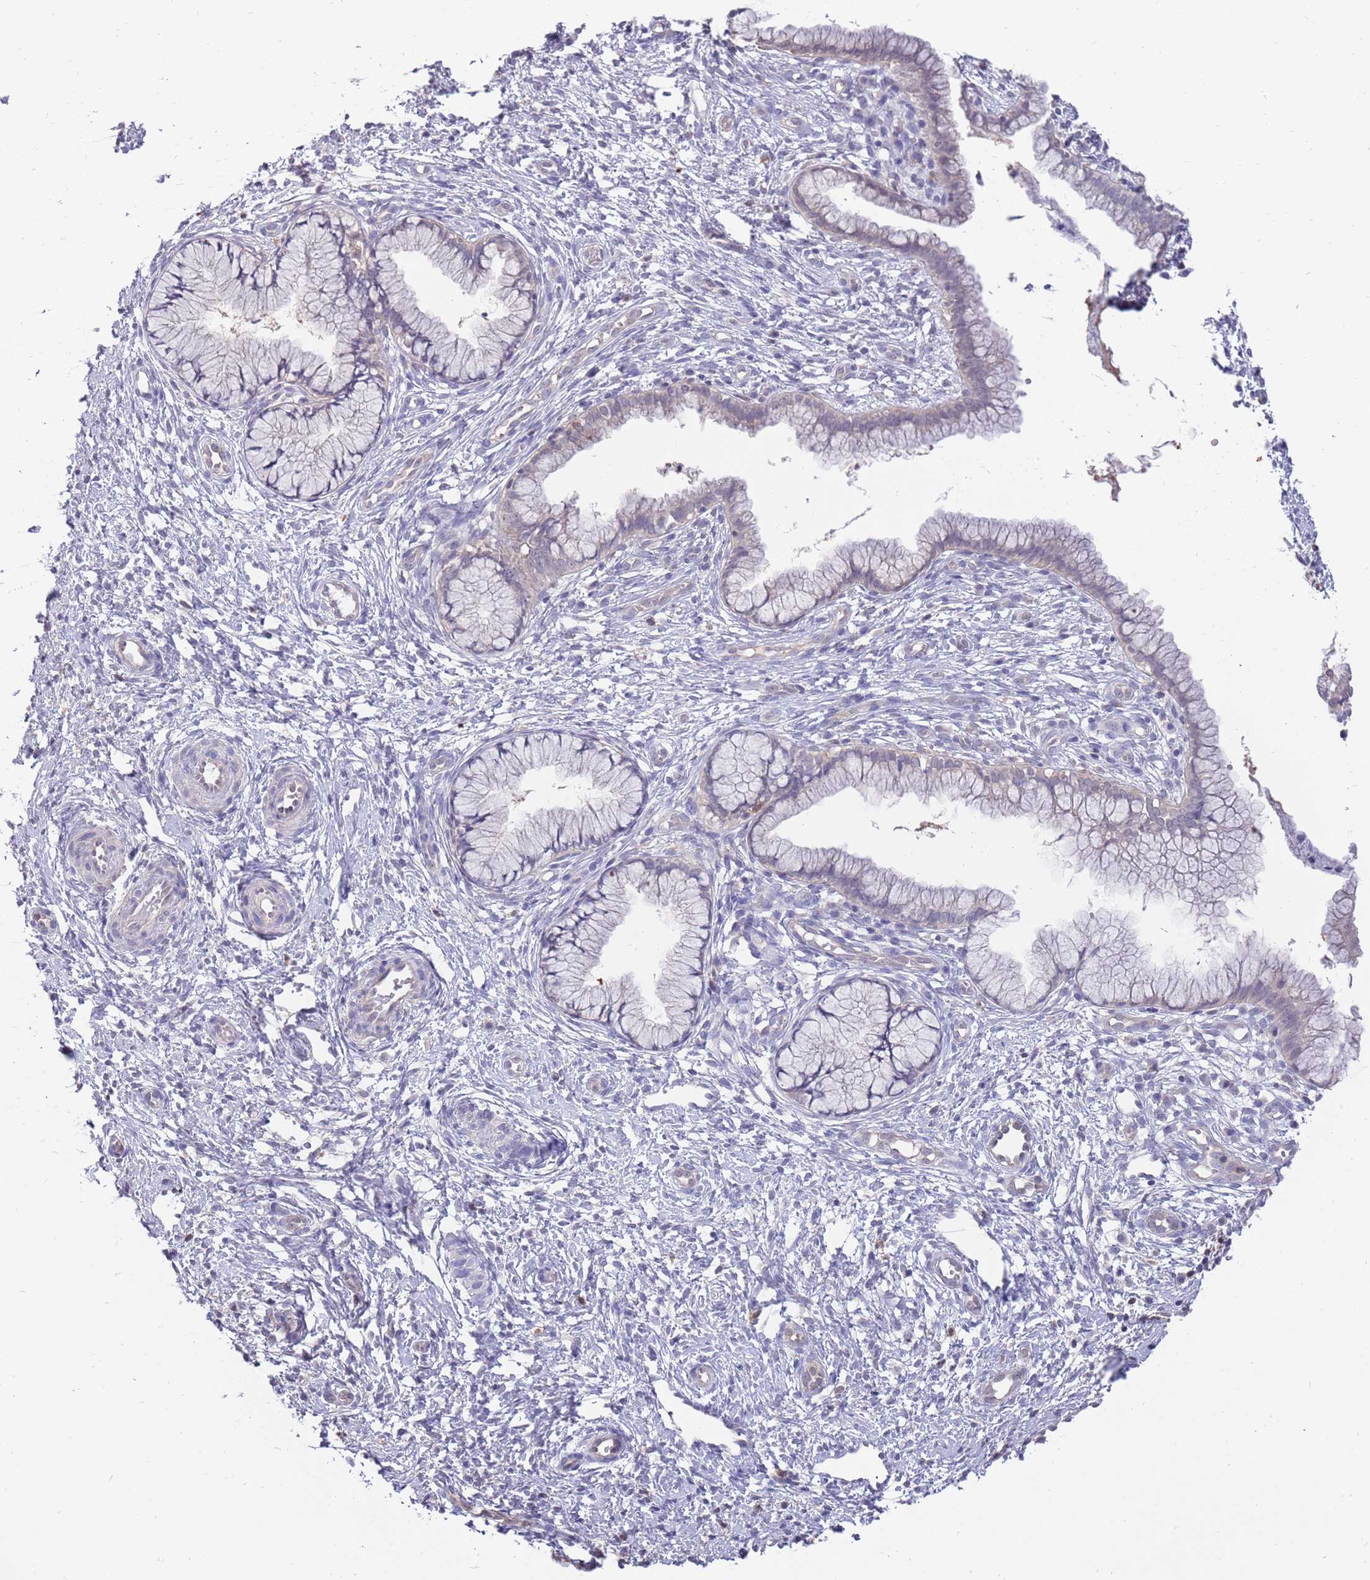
{"staining": {"intensity": "weak", "quantity": "<25%", "location": "cytoplasmic/membranous"}, "tissue": "cervix", "cell_type": "Glandular cells", "image_type": "normal", "snomed": [{"axis": "morphology", "description": "Normal tissue, NOS"}, {"axis": "topography", "description": "Cervix"}], "caption": "Glandular cells show no significant staining in normal cervix.", "gene": "AP5S1", "patient": {"sex": "female", "age": 36}}